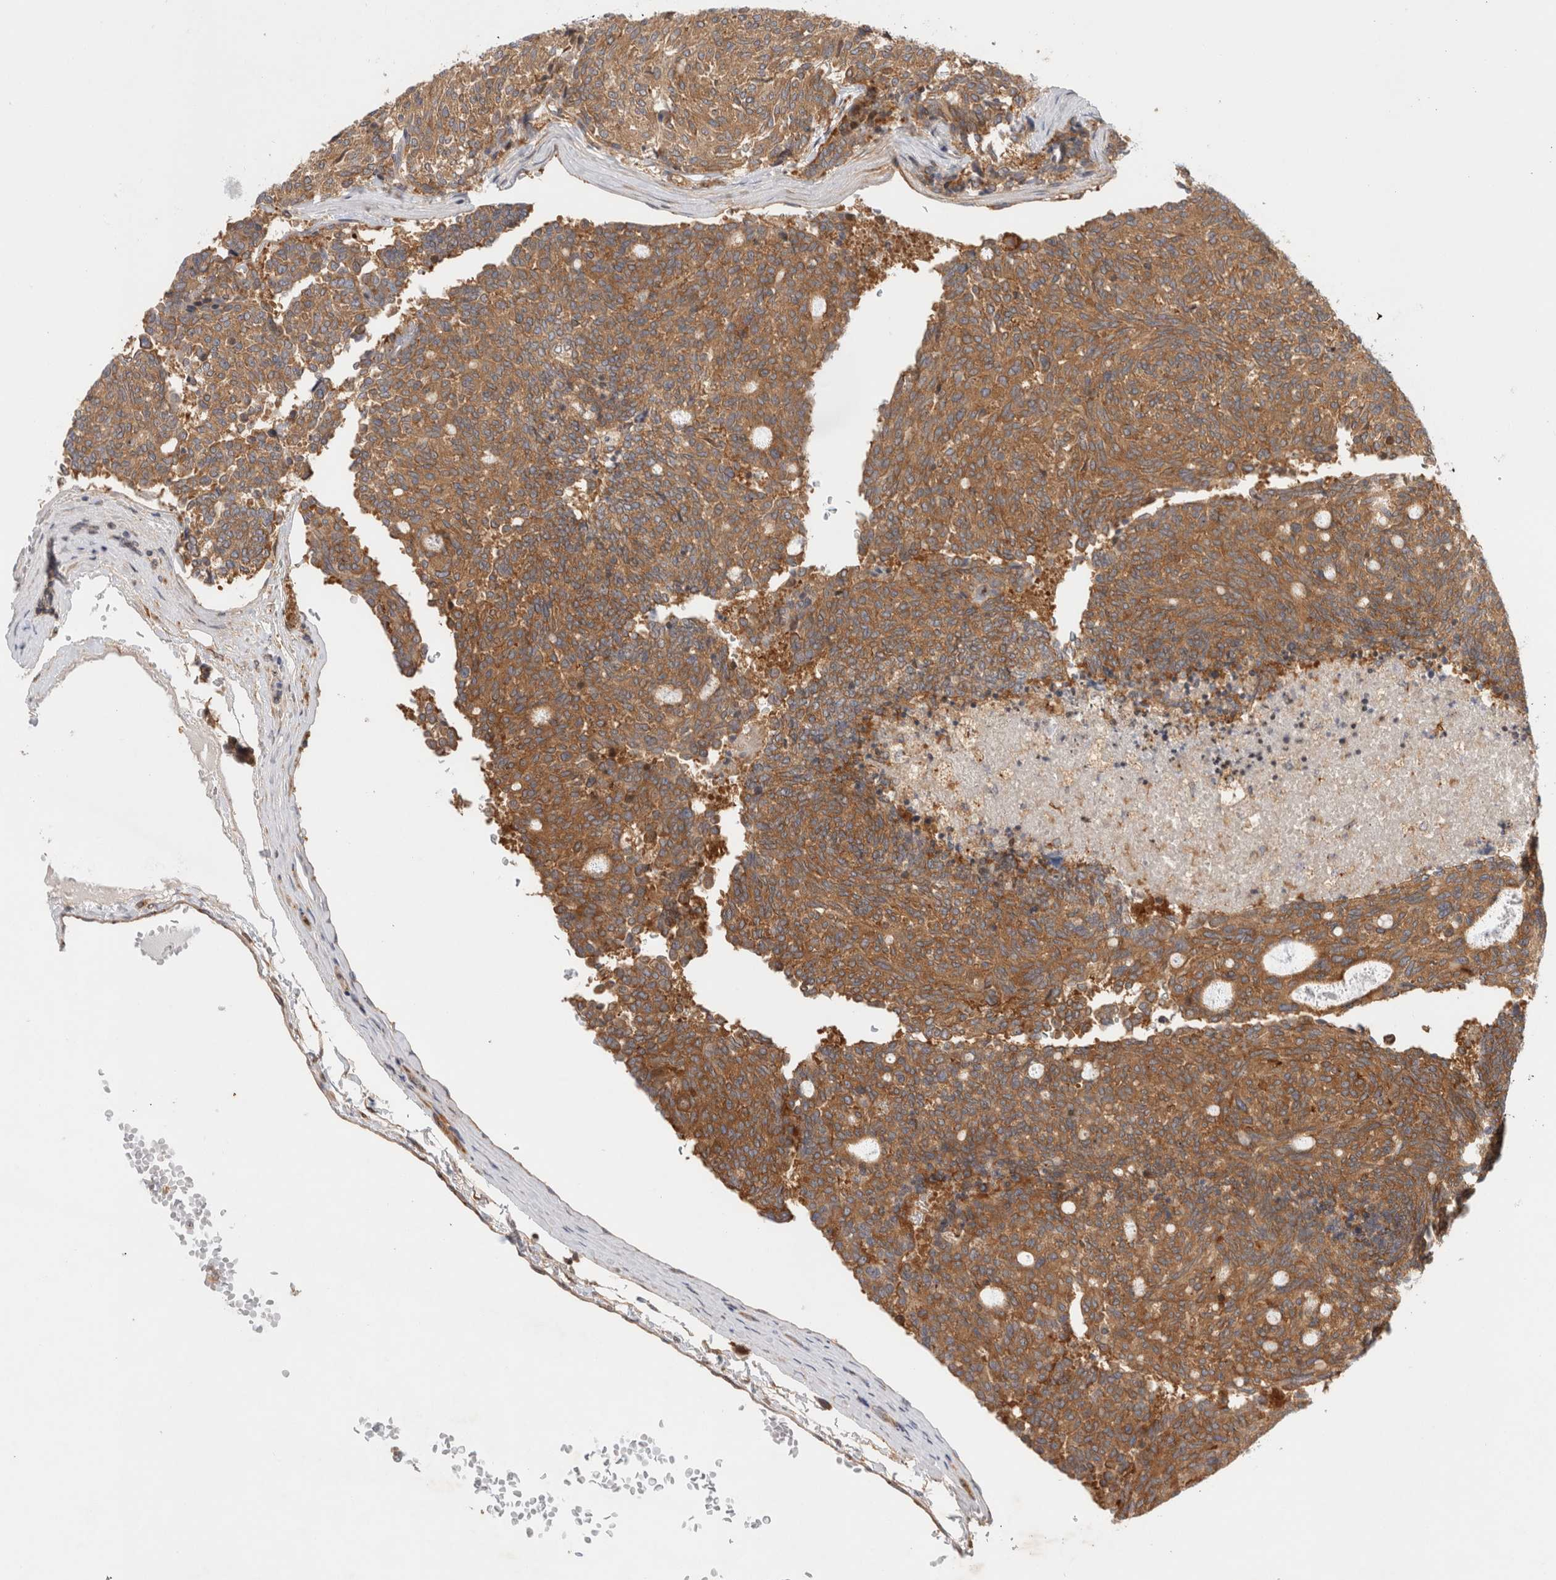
{"staining": {"intensity": "moderate", "quantity": ">75%", "location": "cytoplasmic/membranous"}, "tissue": "carcinoid", "cell_type": "Tumor cells", "image_type": "cancer", "snomed": [{"axis": "morphology", "description": "Carcinoid, malignant, NOS"}, {"axis": "topography", "description": "Pancreas"}], "caption": "Immunohistochemistry (DAB) staining of human carcinoid reveals moderate cytoplasmic/membranous protein staining in approximately >75% of tumor cells.", "gene": "GPR150", "patient": {"sex": "female", "age": 54}}